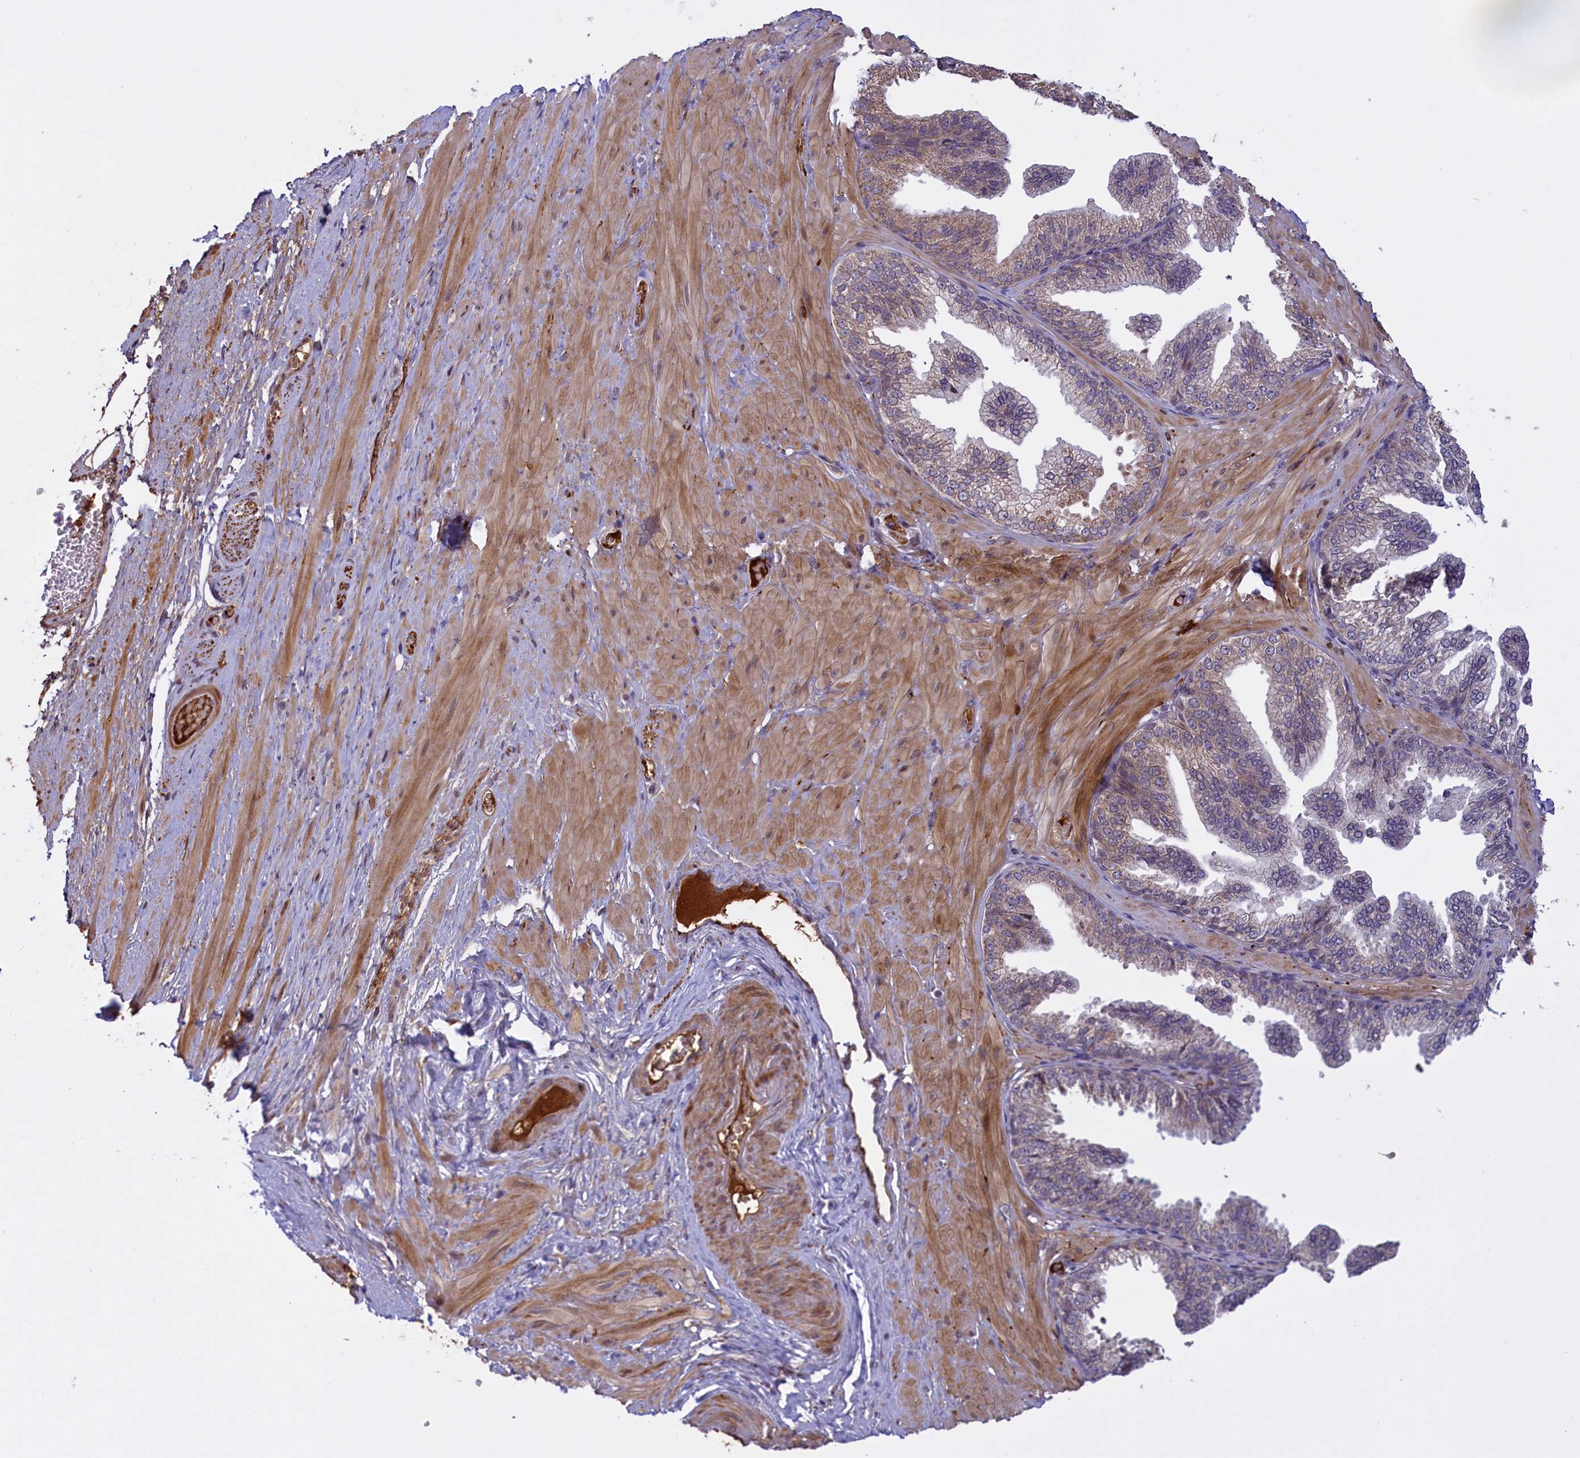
{"staining": {"intensity": "negative", "quantity": "none", "location": "none"}, "tissue": "adipose tissue", "cell_type": "Adipocytes", "image_type": "normal", "snomed": [{"axis": "morphology", "description": "Normal tissue, NOS"}, {"axis": "morphology", "description": "Adenocarcinoma, Low grade"}, {"axis": "topography", "description": "Prostate"}, {"axis": "topography", "description": "Peripheral nerve tissue"}], "caption": "This histopathology image is of unremarkable adipose tissue stained with immunohistochemistry to label a protein in brown with the nuclei are counter-stained blue. There is no staining in adipocytes.", "gene": "RRAD", "patient": {"sex": "male", "age": 63}}